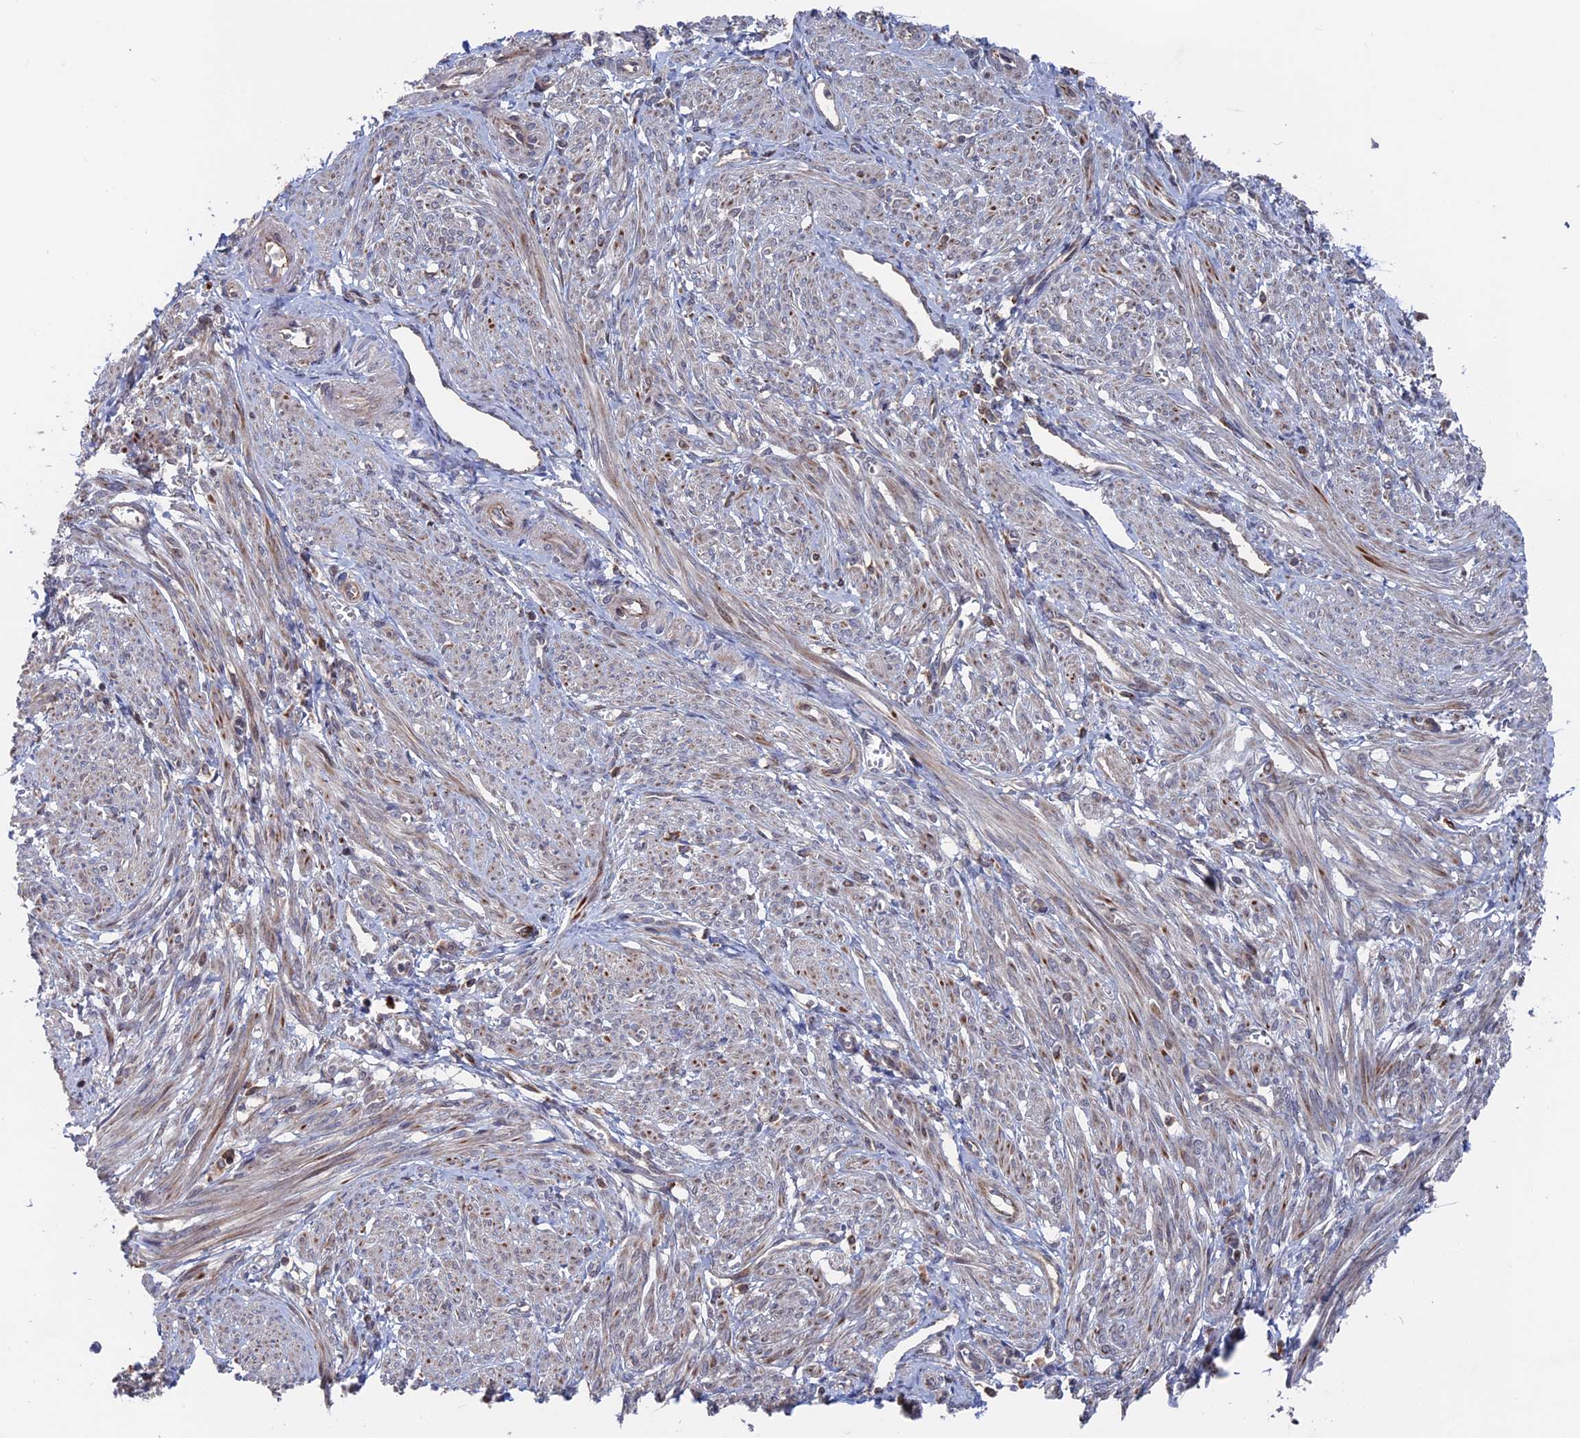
{"staining": {"intensity": "moderate", "quantity": "25%-75%", "location": "cytoplasmic/membranous"}, "tissue": "smooth muscle", "cell_type": "Smooth muscle cells", "image_type": "normal", "snomed": [{"axis": "morphology", "description": "Normal tissue, NOS"}, {"axis": "topography", "description": "Smooth muscle"}], "caption": "This is a photomicrograph of IHC staining of unremarkable smooth muscle, which shows moderate staining in the cytoplasmic/membranous of smooth muscle cells.", "gene": "PLA2G15", "patient": {"sex": "female", "age": 39}}